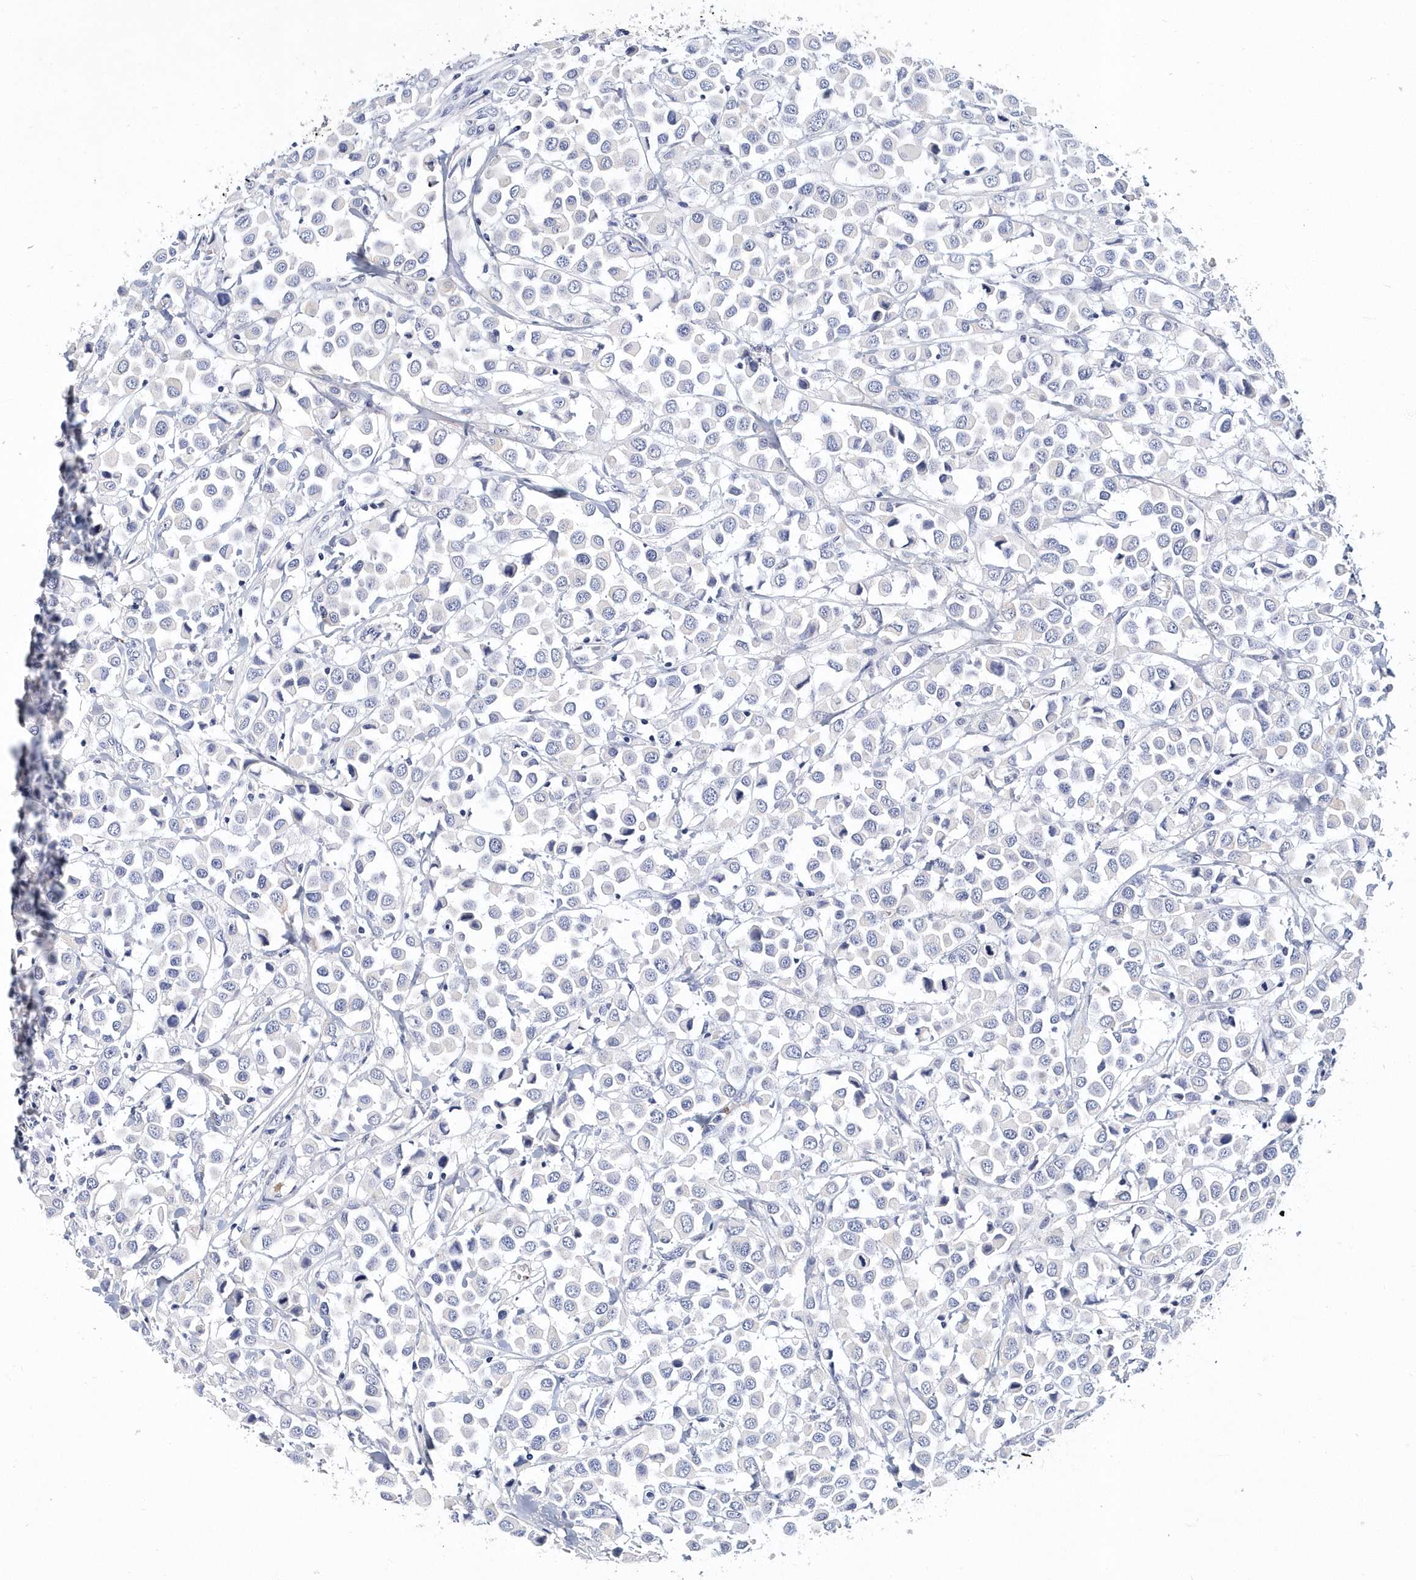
{"staining": {"intensity": "negative", "quantity": "none", "location": "none"}, "tissue": "breast cancer", "cell_type": "Tumor cells", "image_type": "cancer", "snomed": [{"axis": "morphology", "description": "Duct carcinoma"}, {"axis": "topography", "description": "Breast"}], "caption": "Human breast intraductal carcinoma stained for a protein using immunohistochemistry (IHC) reveals no positivity in tumor cells.", "gene": "ITGA2B", "patient": {"sex": "female", "age": 61}}